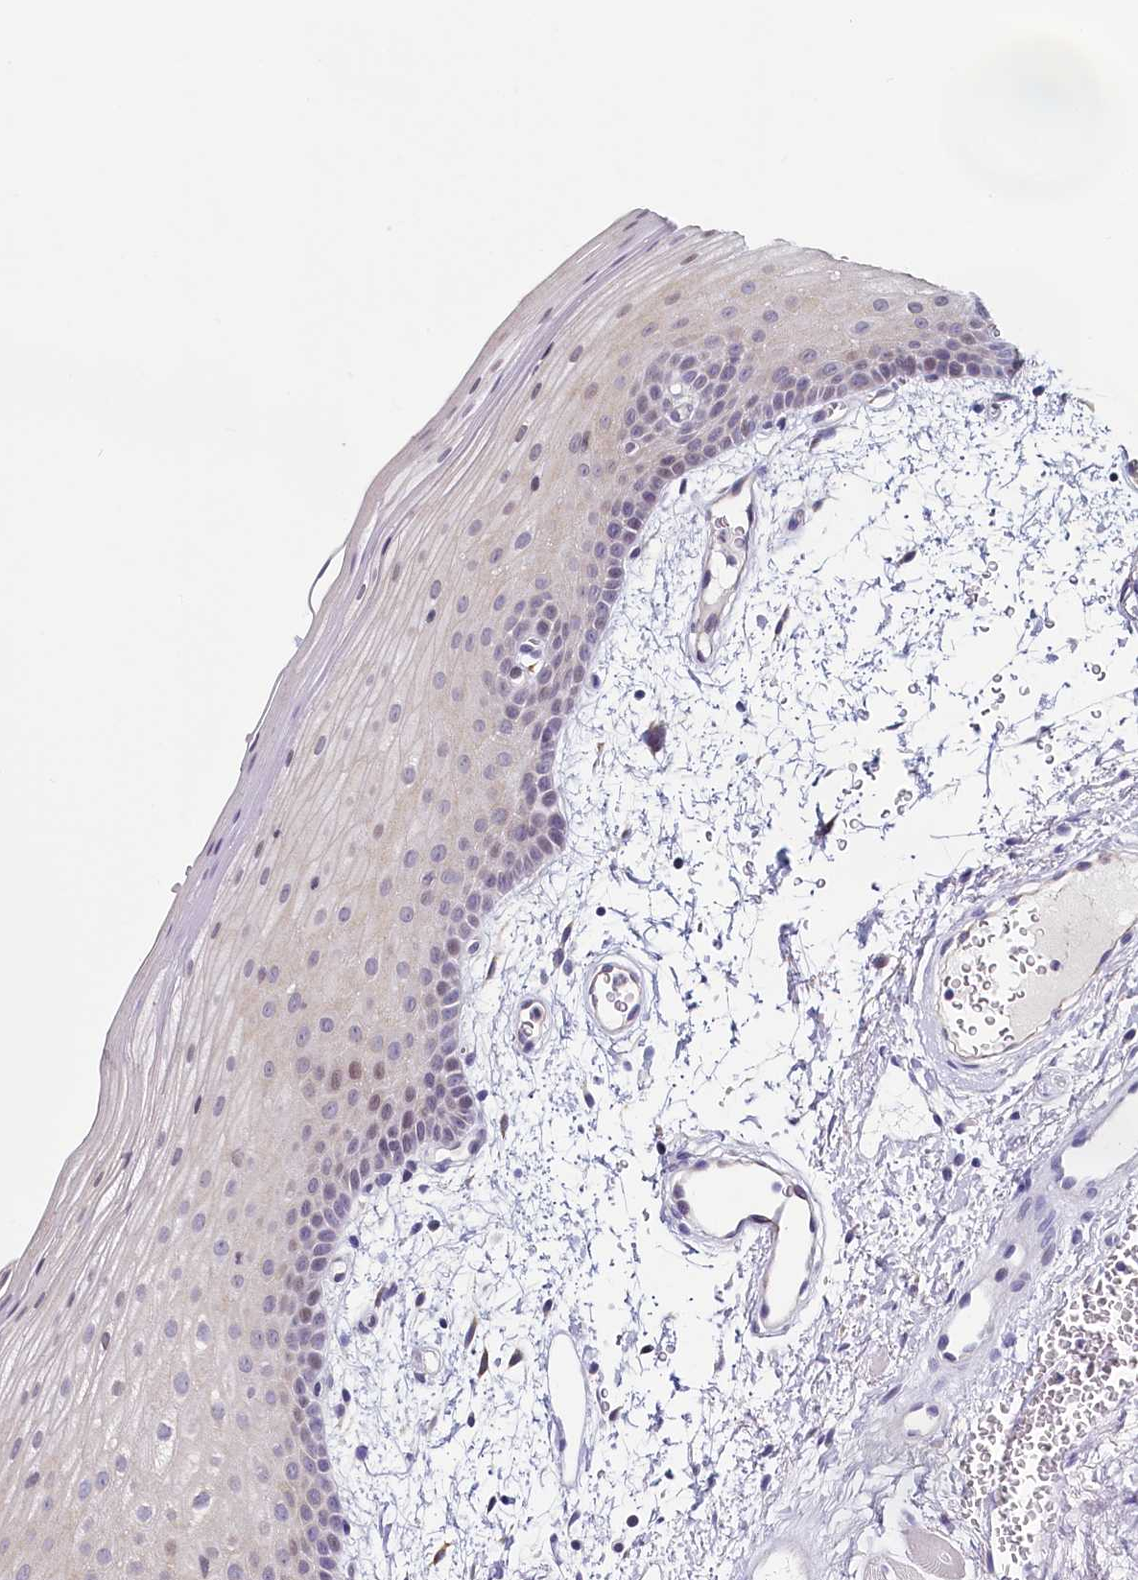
{"staining": {"intensity": "weak", "quantity": "<25%", "location": "cytoplasmic/membranous,nuclear"}, "tissue": "oral mucosa", "cell_type": "Squamous epithelial cells", "image_type": "normal", "snomed": [{"axis": "morphology", "description": "Normal tissue, NOS"}, {"axis": "topography", "description": "Oral tissue"}], "caption": "IHC of benign human oral mucosa exhibits no expression in squamous epithelial cells. The staining is performed using DAB (3,3'-diaminobenzidine) brown chromogen with nuclei counter-stained in using hematoxylin.", "gene": "INSC", "patient": {"sex": "male", "age": 68}}